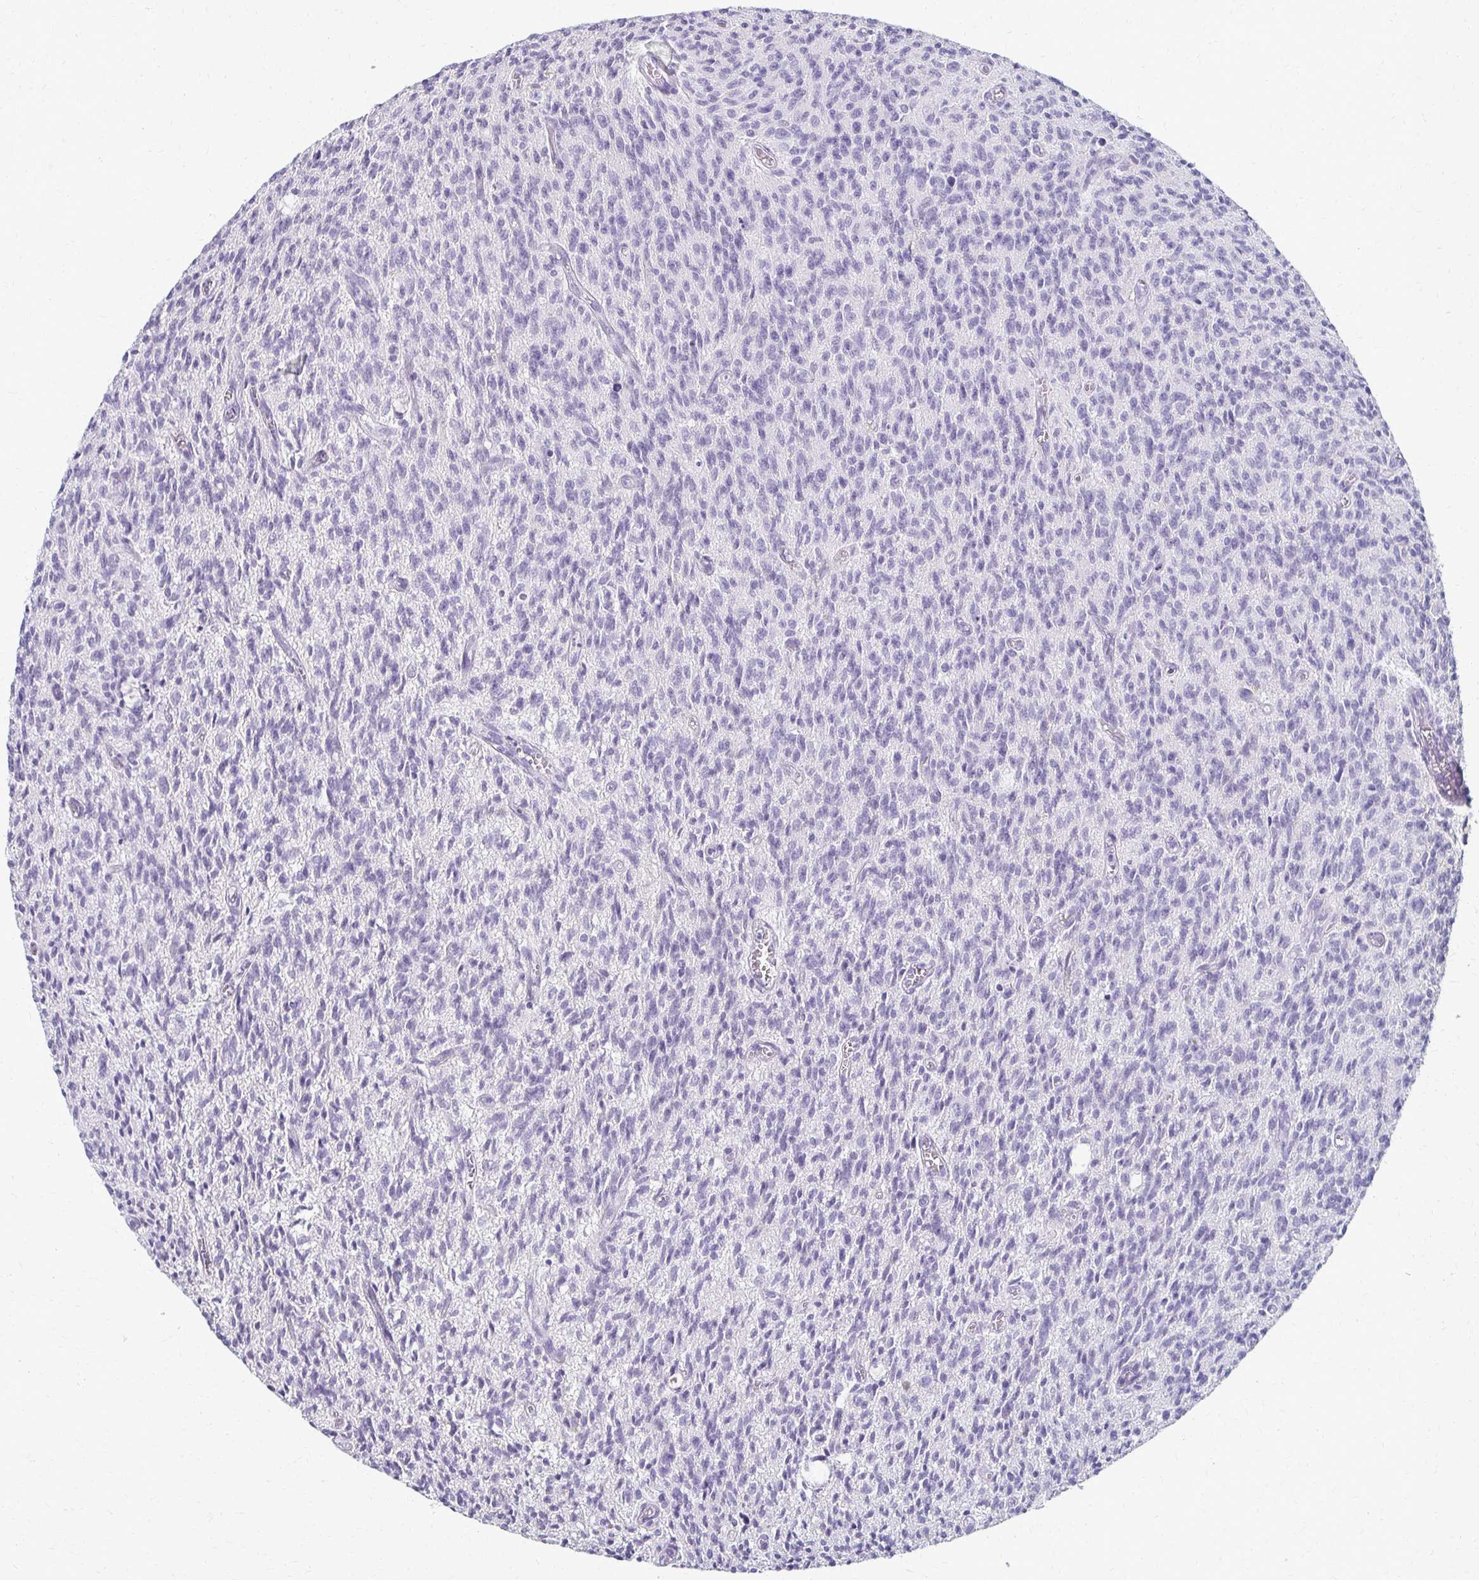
{"staining": {"intensity": "negative", "quantity": "none", "location": "none"}, "tissue": "glioma", "cell_type": "Tumor cells", "image_type": "cancer", "snomed": [{"axis": "morphology", "description": "Glioma, malignant, Low grade"}, {"axis": "topography", "description": "Brain"}], "caption": "High power microscopy micrograph of an immunohistochemistry micrograph of glioma, revealing no significant staining in tumor cells. Nuclei are stained in blue.", "gene": "FCGR2B", "patient": {"sex": "male", "age": 64}}